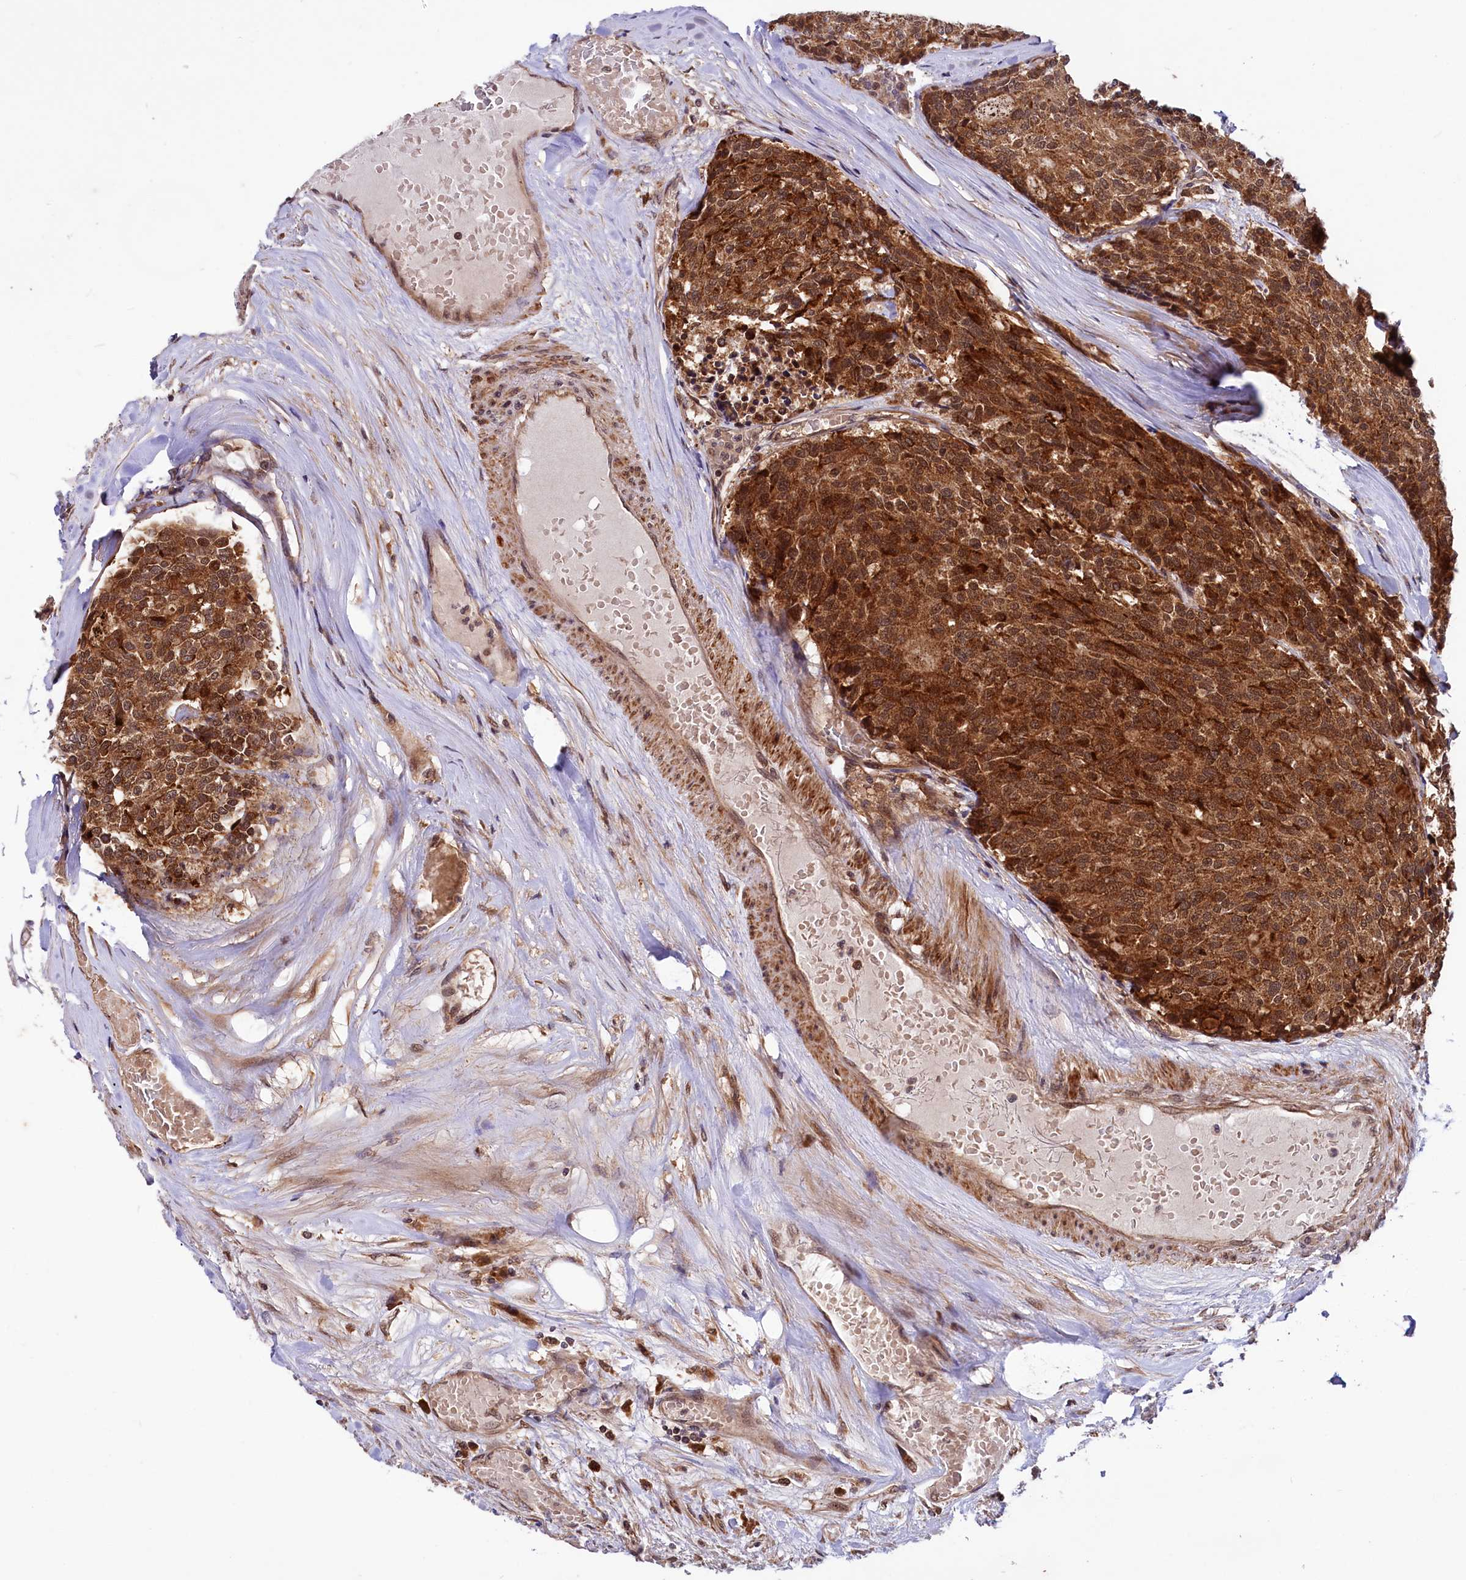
{"staining": {"intensity": "strong", "quantity": ">75%", "location": "cytoplasmic/membranous,nuclear"}, "tissue": "carcinoid", "cell_type": "Tumor cells", "image_type": "cancer", "snomed": [{"axis": "morphology", "description": "Carcinoid, malignant, NOS"}, {"axis": "topography", "description": "Pancreas"}], "caption": "Tumor cells exhibit high levels of strong cytoplasmic/membranous and nuclear staining in about >75% of cells in malignant carcinoid. (Brightfield microscopy of DAB IHC at high magnification).", "gene": "UBE3A", "patient": {"sex": "female", "age": 54}}